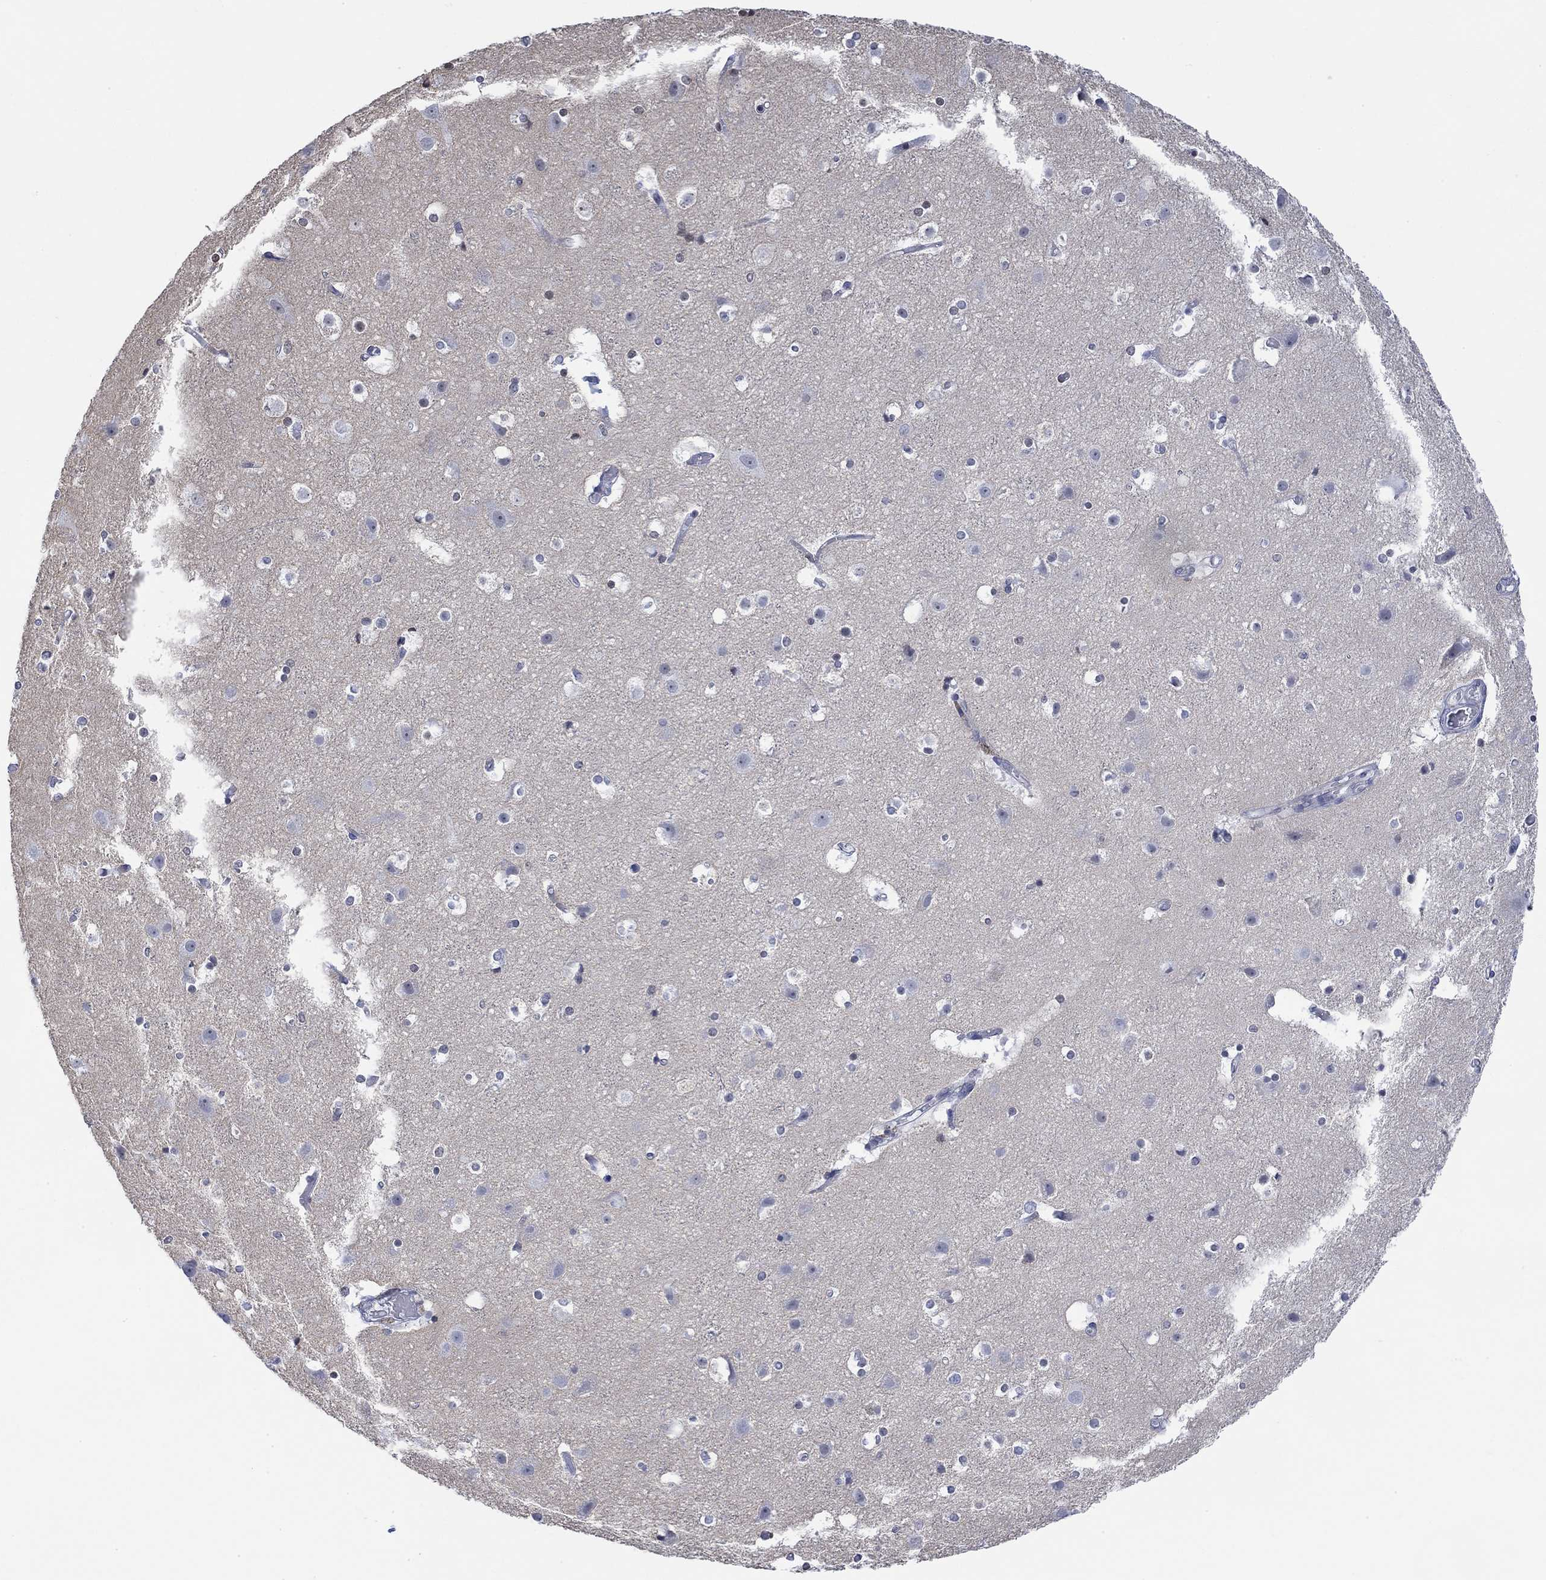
{"staining": {"intensity": "negative", "quantity": "none", "location": "none"}, "tissue": "cerebral cortex", "cell_type": "Endothelial cells", "image_type": "normal", "snomed": [{"axis": "morphology", "description": "Normal tissue, NOS"}, {"axis": "topography", "description": "Cerebral cortex"}], "caption": "DAB (3,3'-diaminobenzidine) immunohistochemical staining of normal human cerebral cortex reveals no significant expression in endothelial cells. (Brightfield microscopy of DAB IHC at high magnification).", "gene": "TMEM255A", "patient": {"sex": "female", "age": 52}}